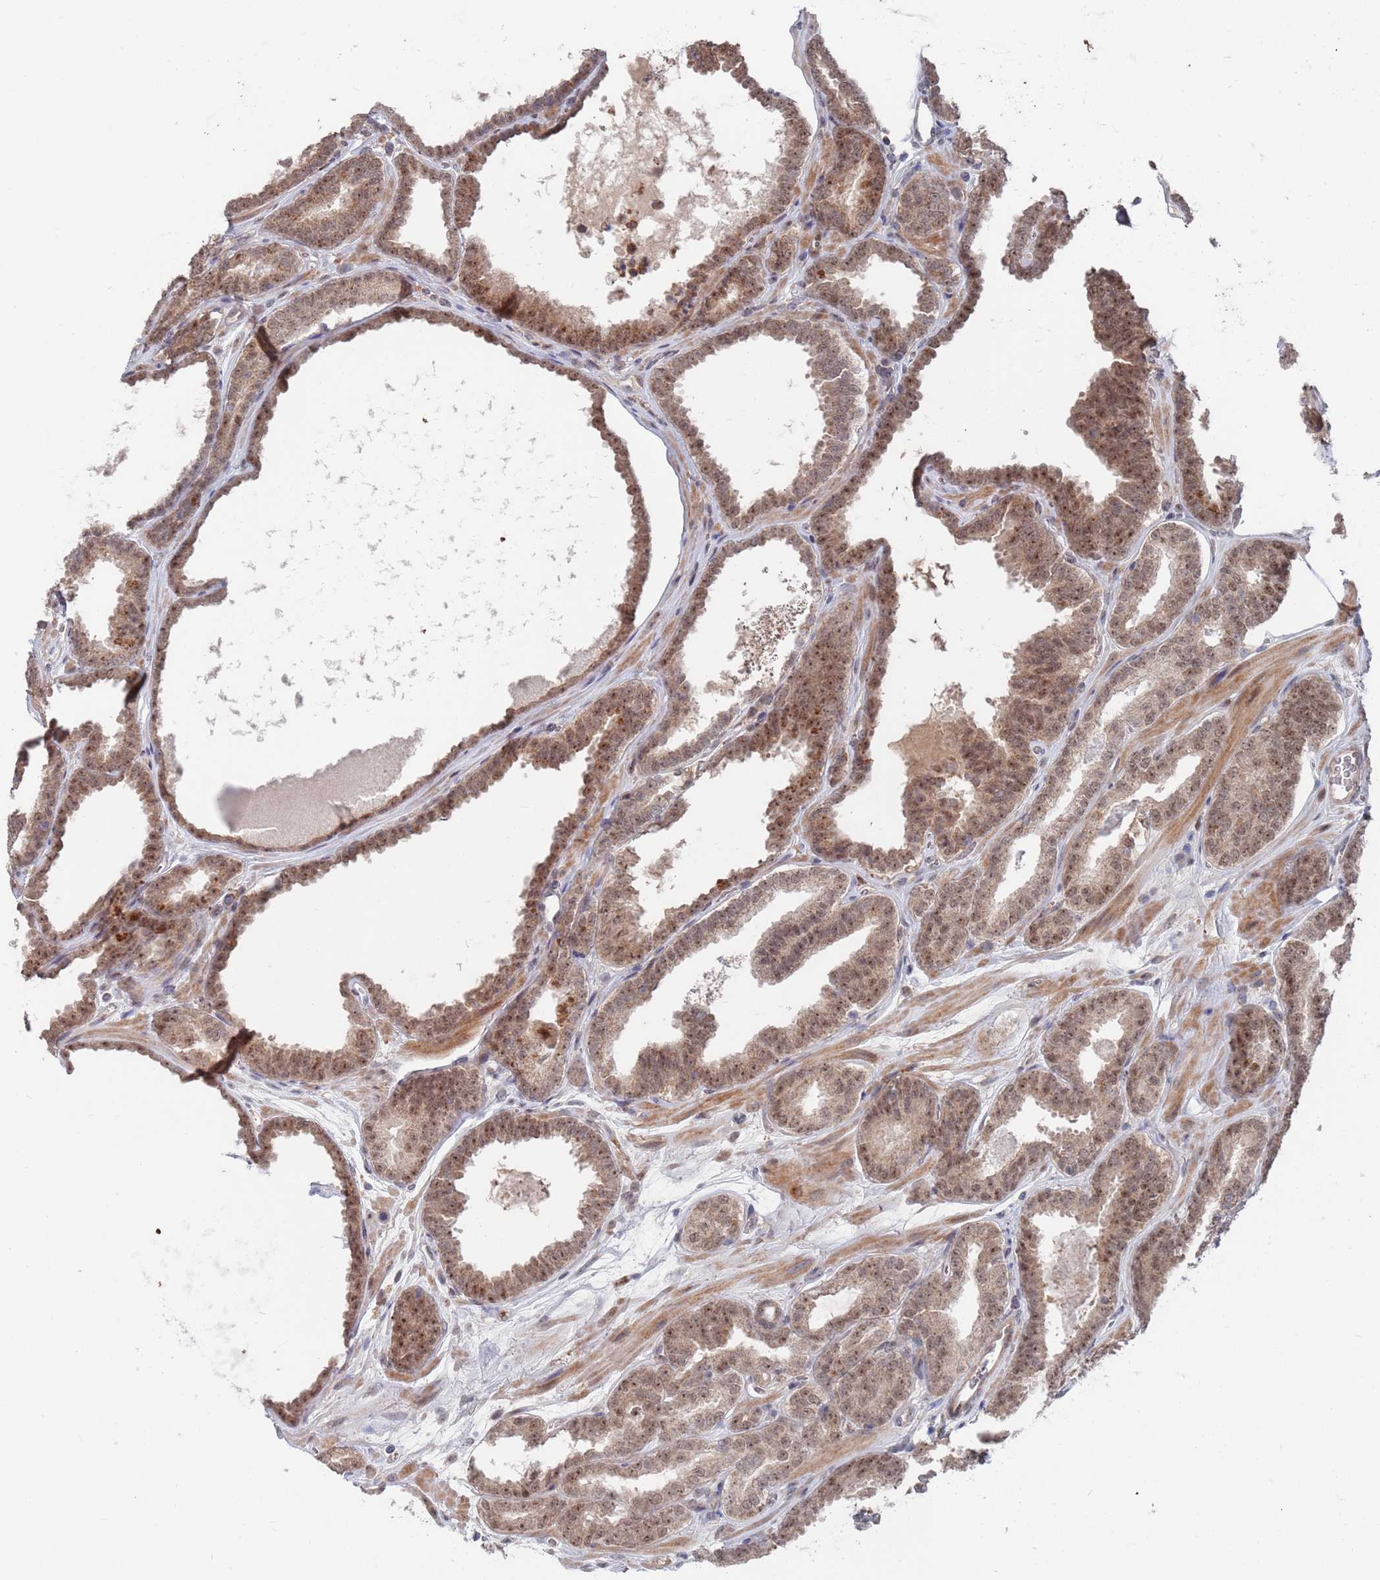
{"staining": {"intensity": "moderate", "quantity": ">75%", "location": "cytoplasmic/membranous,nuclear"}, "tissue": "prostate cancer", "cell_type": "Tumor cells", "image_type": "cancer", "snomed": [{"axis": "morphology", "description": "Adenocarcinoma, High grade"}, {"axis": "topography", "description": "Prostate"}], "caption": "A brown stain labels moderate cytoplasmic/membranous and nuclear positivity of a protein in prostate cancer (adenocarcinoma (high-grade)) tumor cells. (IHC, brightfield microscopy, high magnification).", "gene": "RPP25", "patient": {"sex": "male", "age": 72}}